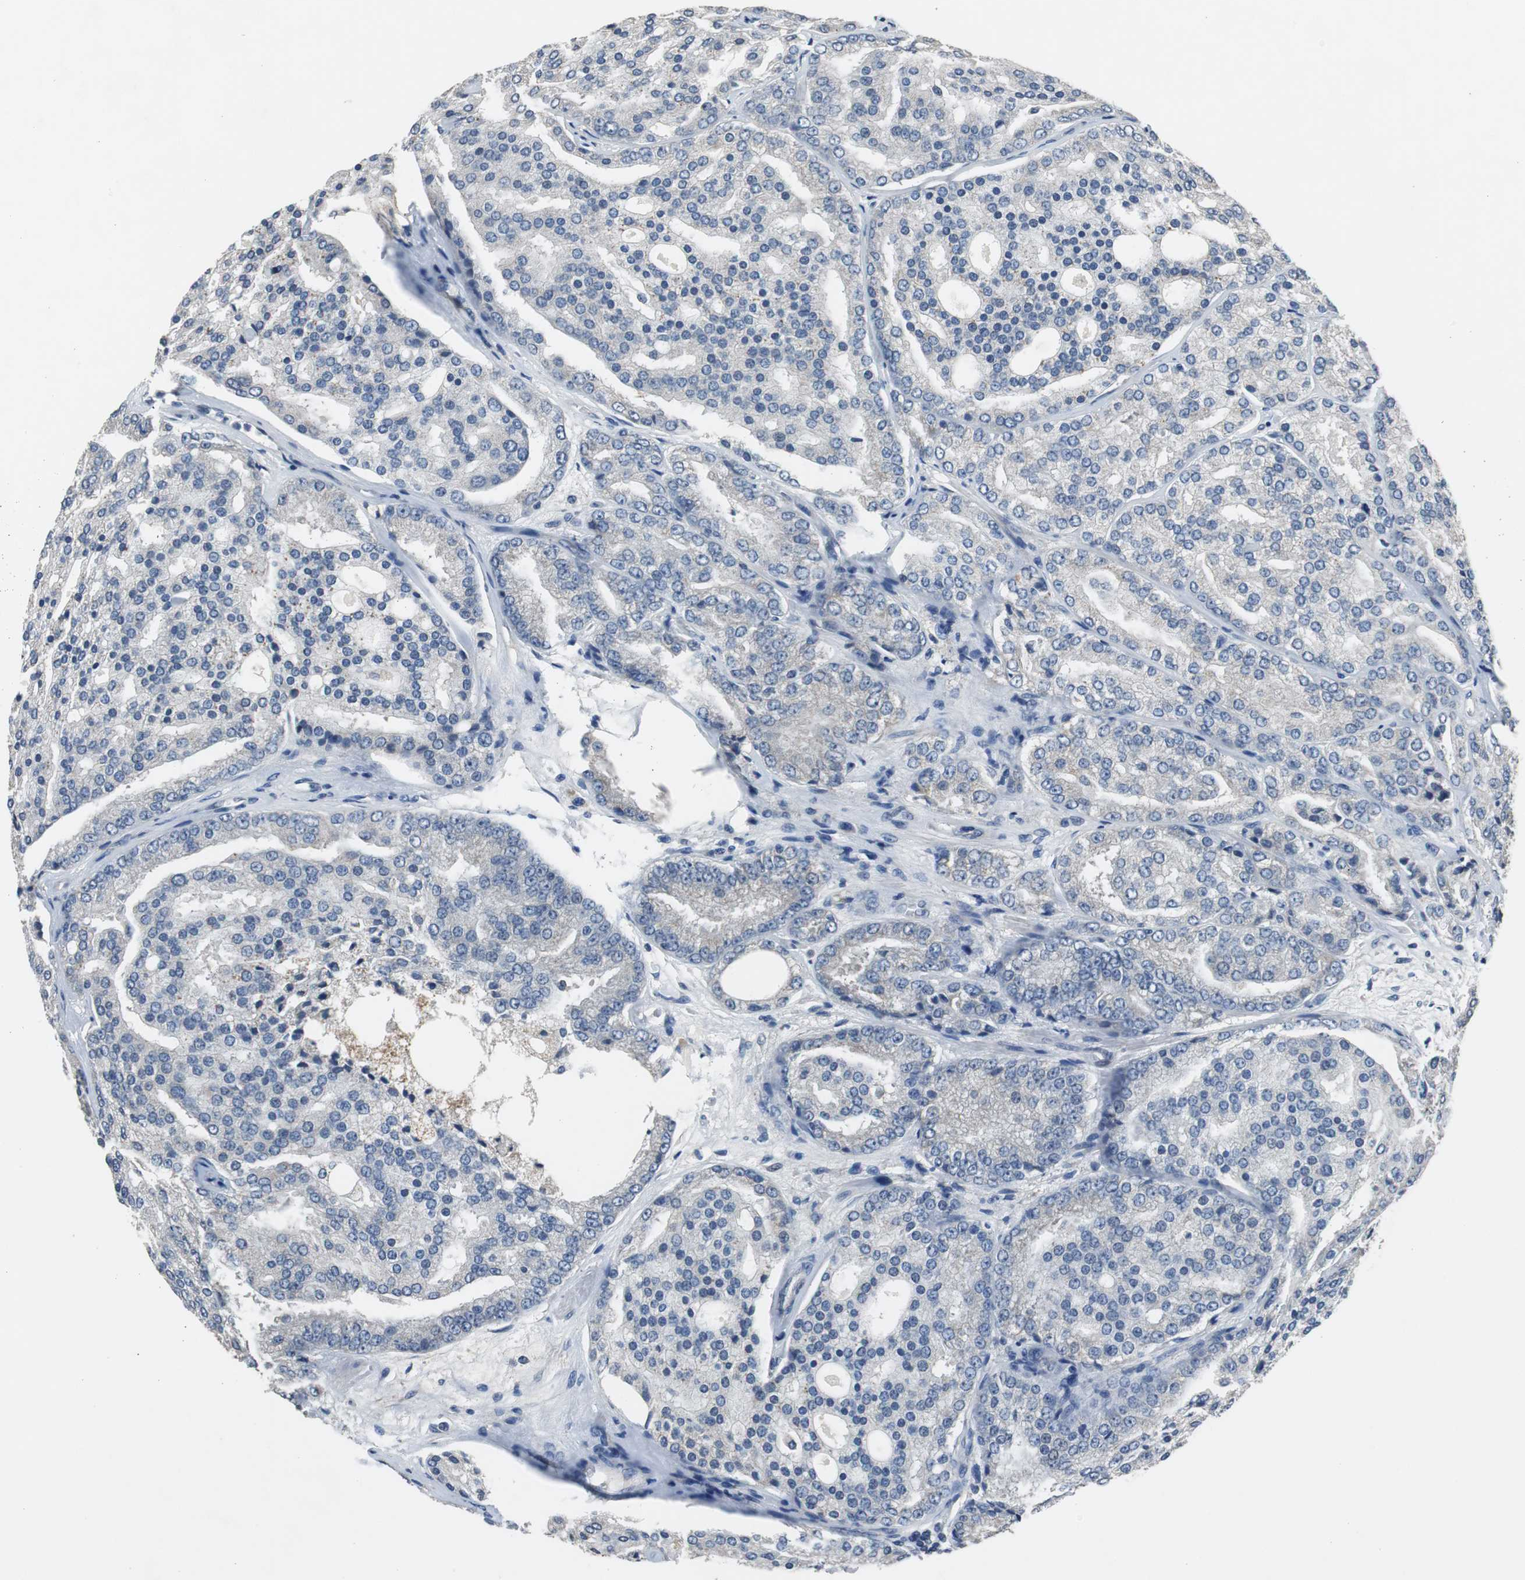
{"staining": {"intensity": "negative", "quantity": "none", "location": "none"}, "tissue": "prostate cancer", "cell_type": "Tumor cells", "image_type": "cancer", "snomed": [{"axis": "morphology", "description": "Adenocarcinoma, High grade"}, {"axis": "topography", "description": "Prostate"}], "caption": "Prostate cancer was stained to show a protein in brown. There is no significant staining in tumor cells.", "gene": "MTIF2", "patient": {"sex": "male", "age": 64}}